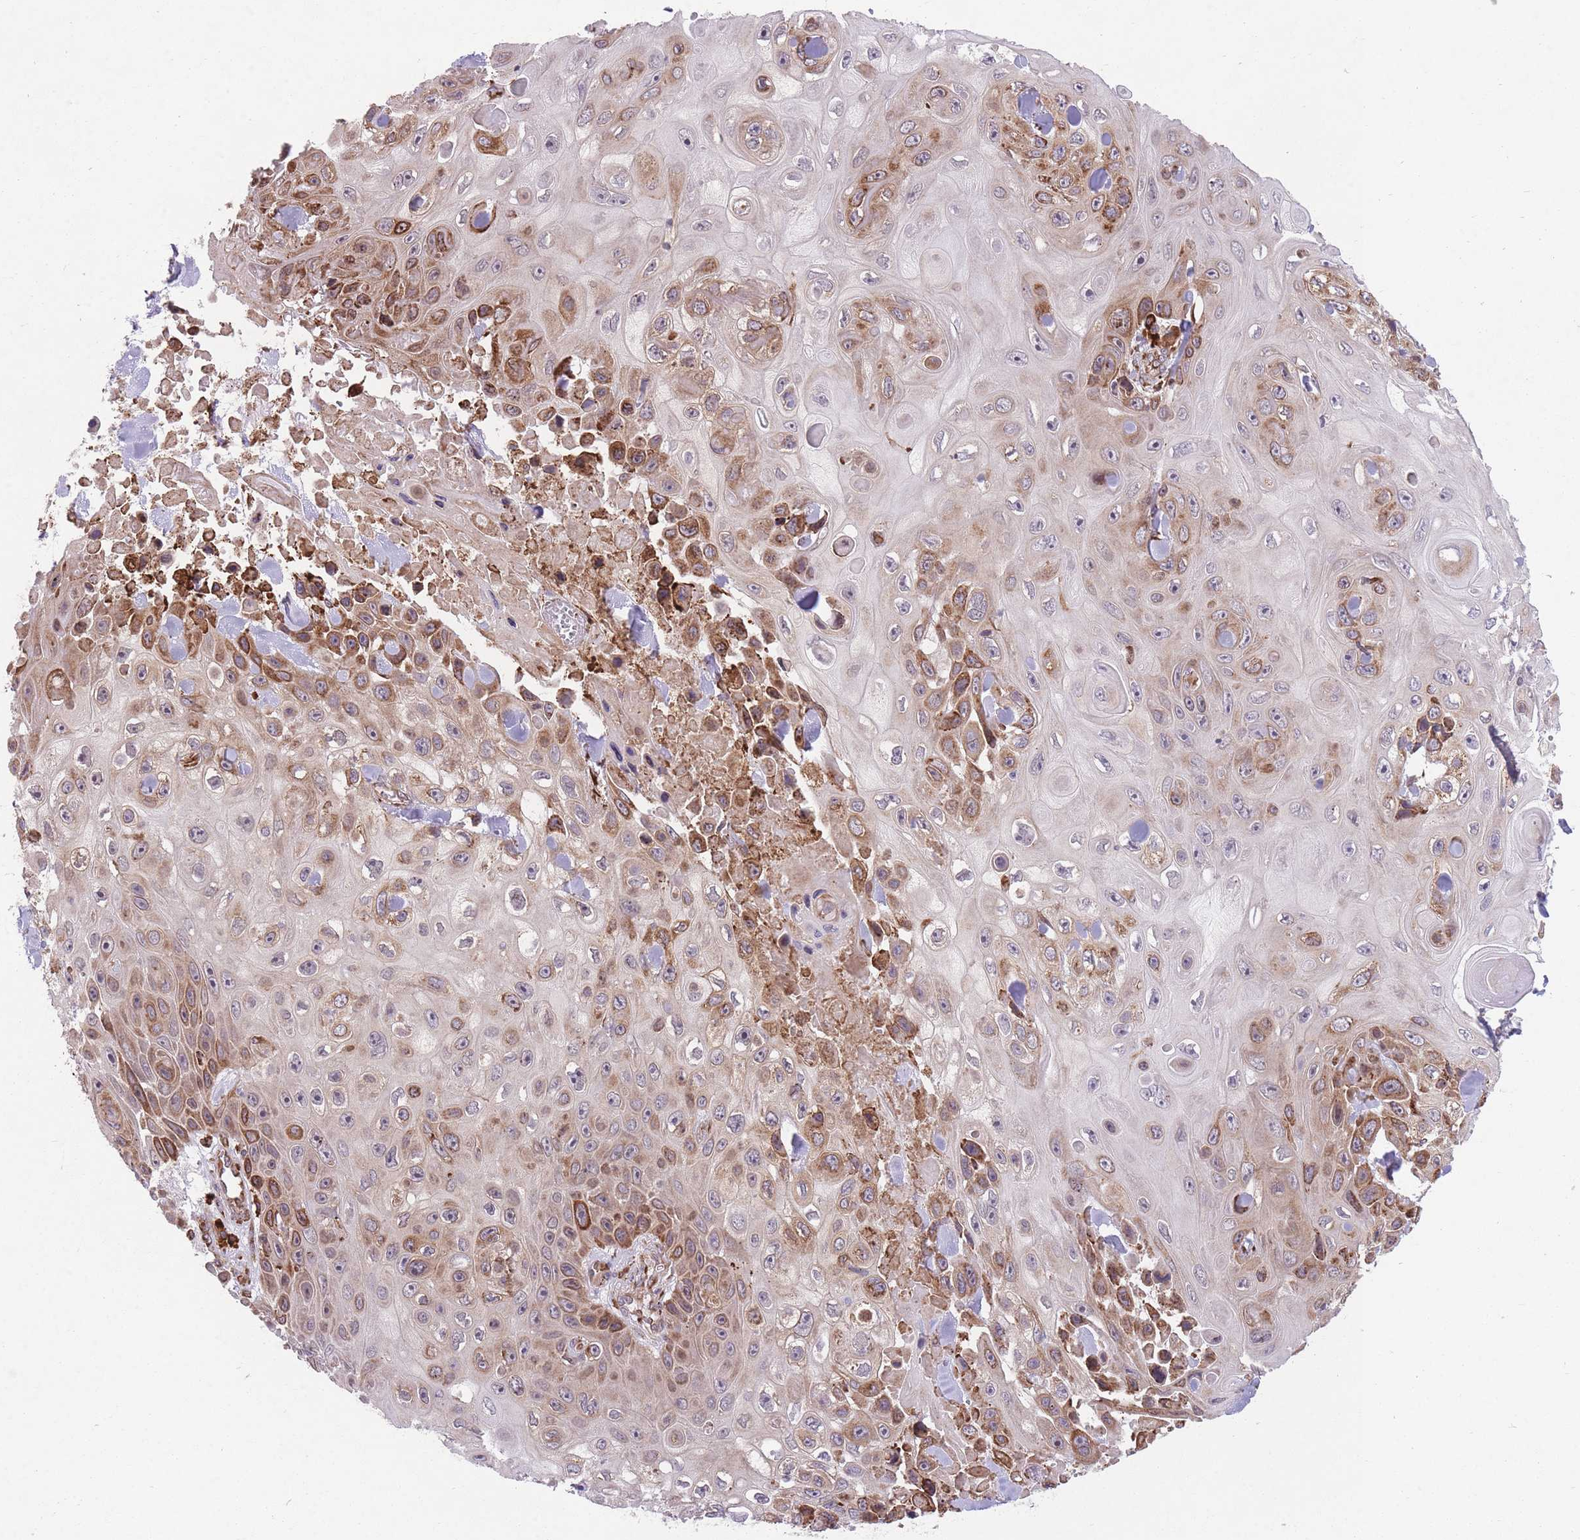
{"staining": {"intensity": "strong", "quantity": "<25%", "location": "cytoplasmic/membranous"}, "tissue": "skin cancer", "cell_type": "Tumor cells", "image_type": "cancer", "snomed": [{"axis": "morphology", "description": "Squamous cell carcinoma, NOS"}, {"axis": "topography", "description": "Skin"}], "caption": "Strong cytoplasmic/membranous expression for a protein is identified in about <25% of tumor cells of skin cancer using immunohistochemistry (IHC).", "gene": "TTLL3", "patient": {"sex": "male", "age": 82}}